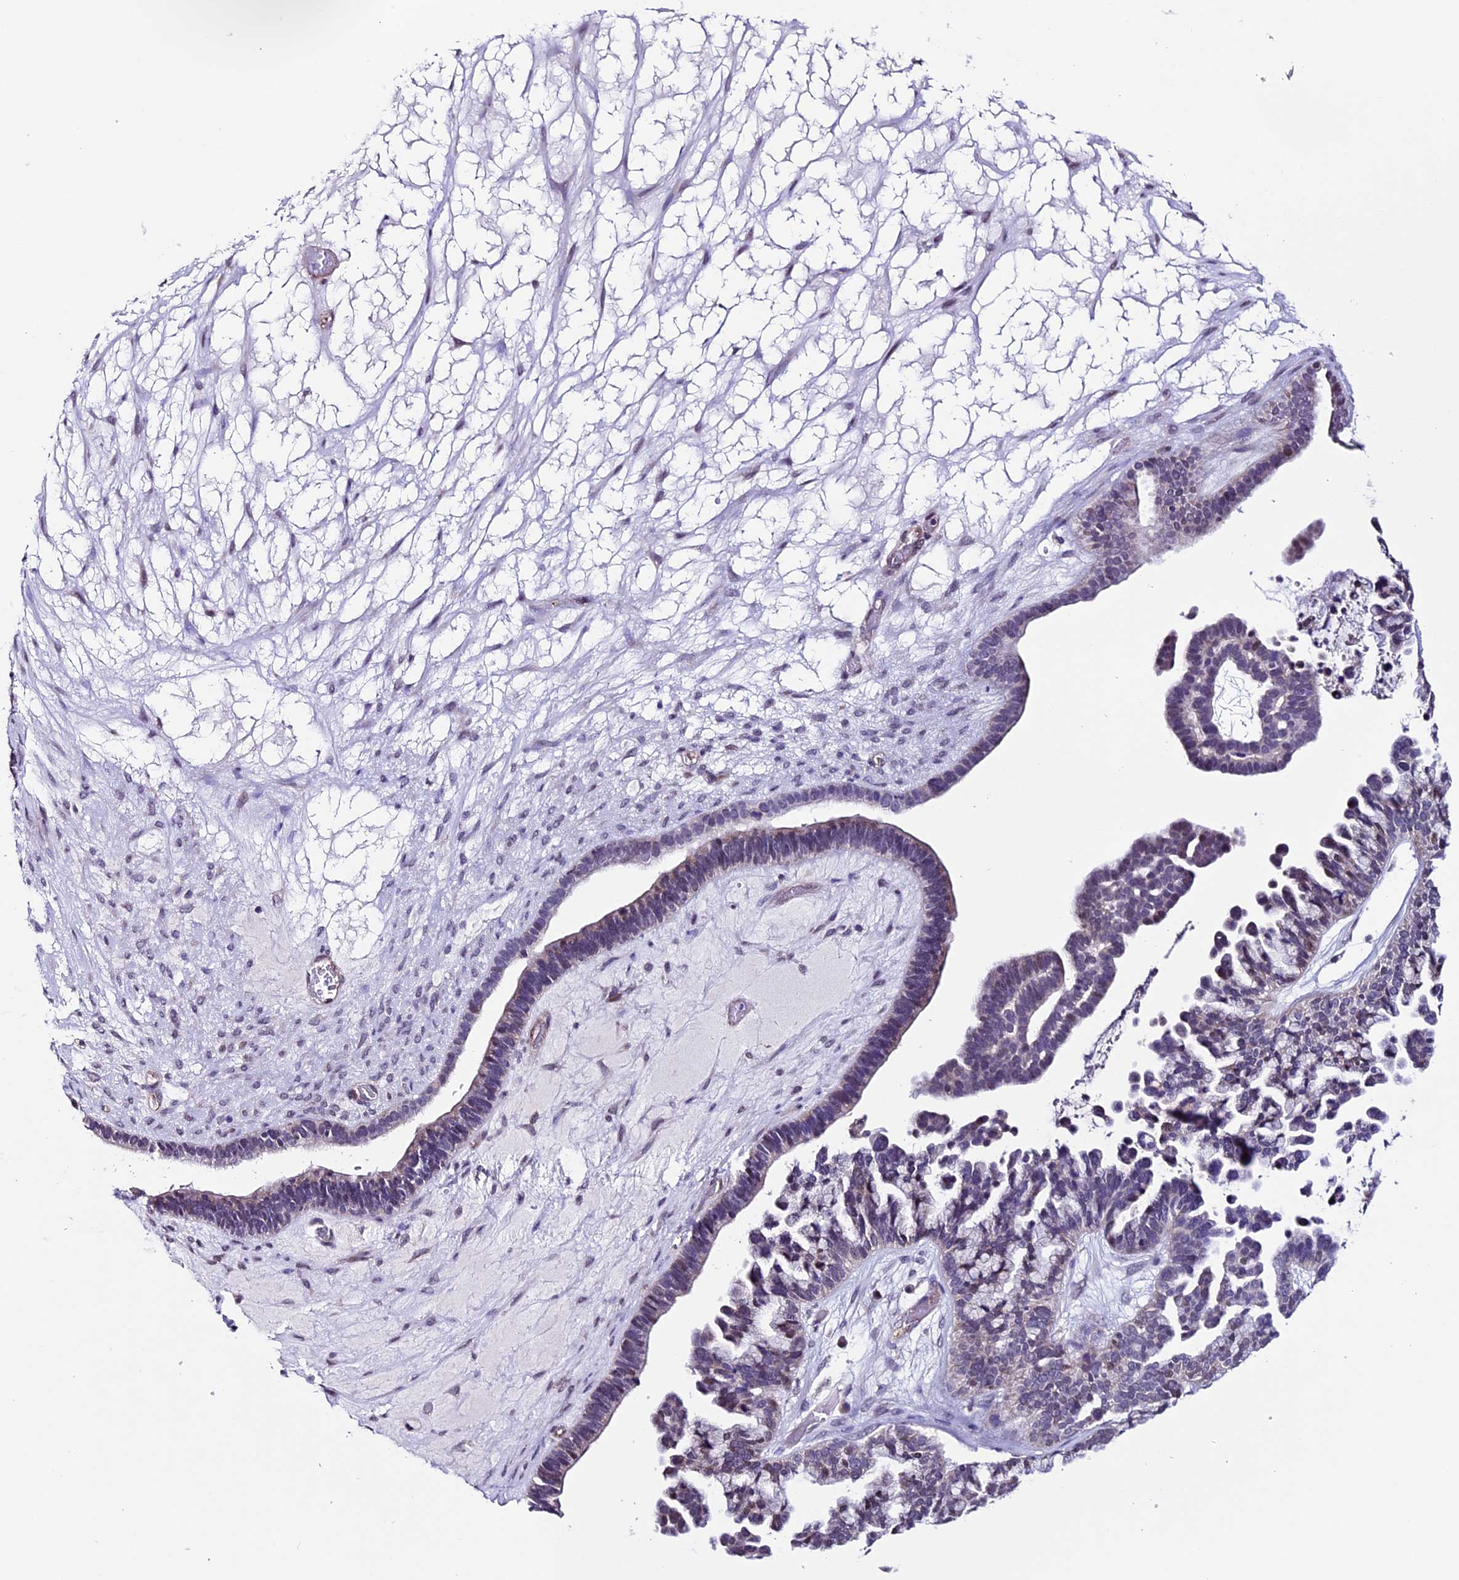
{"staining": {"intensity": "moderate", "quantity": "<25%", "location": "nuclear"}, "tissue": "ovarian cancer", "cell_type": "Tumor cells", "image_type": "cancer", "snomed": [{"axis": "morphology", "description": "Cystadenocarcinoma, serous, NOS"}, {"axis": "topography", "description": "Ovary"}], "caption": "Human ovarian cancer (serous cystadenocarcinoma) stained for a protein (brown) exhibits moderate nuclear positive expression in approximately <25% of tumor cells.", "gene": "TMEM171", "patient": {"sex": "female", "age": 56}}